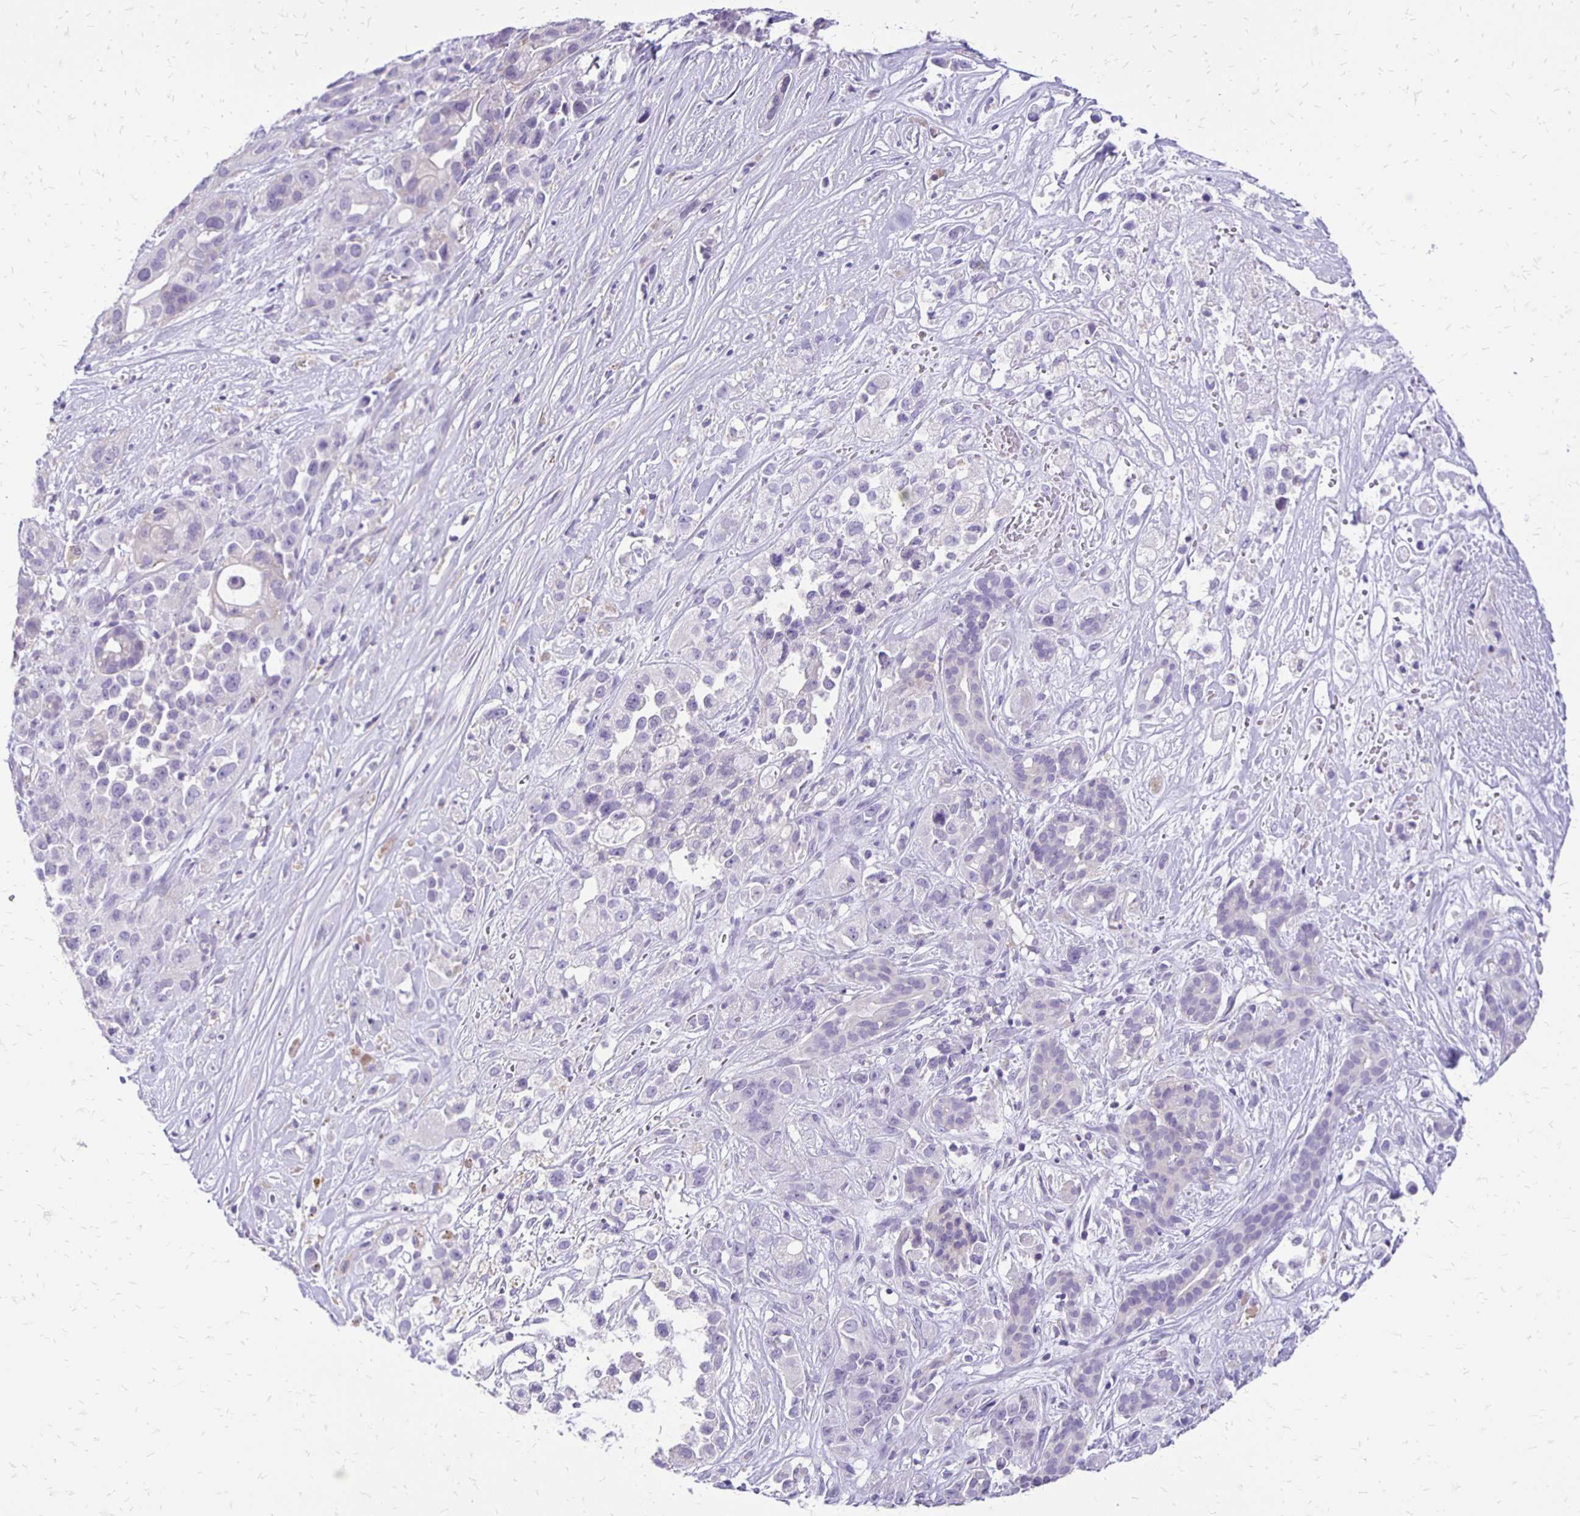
{"staining": {"intensity": "negative", "quantity": "none", "location": "none"}, "tissue": "pancreatic cancer", "cell_type": "Tumor cells", "image_type": "cancer", "snomed": [{"axis": "morphology", "description": "Adenocarcinoma, NOS"}, {"axis": "topography", "description": "Pancreas"}], "caption": "Pancreatic cancer was stained to show a protein in brown. There is no significant positivity in tumor cells.", "gene": "ANKRD45", "patient": {"sex": "male", "age": 44}}